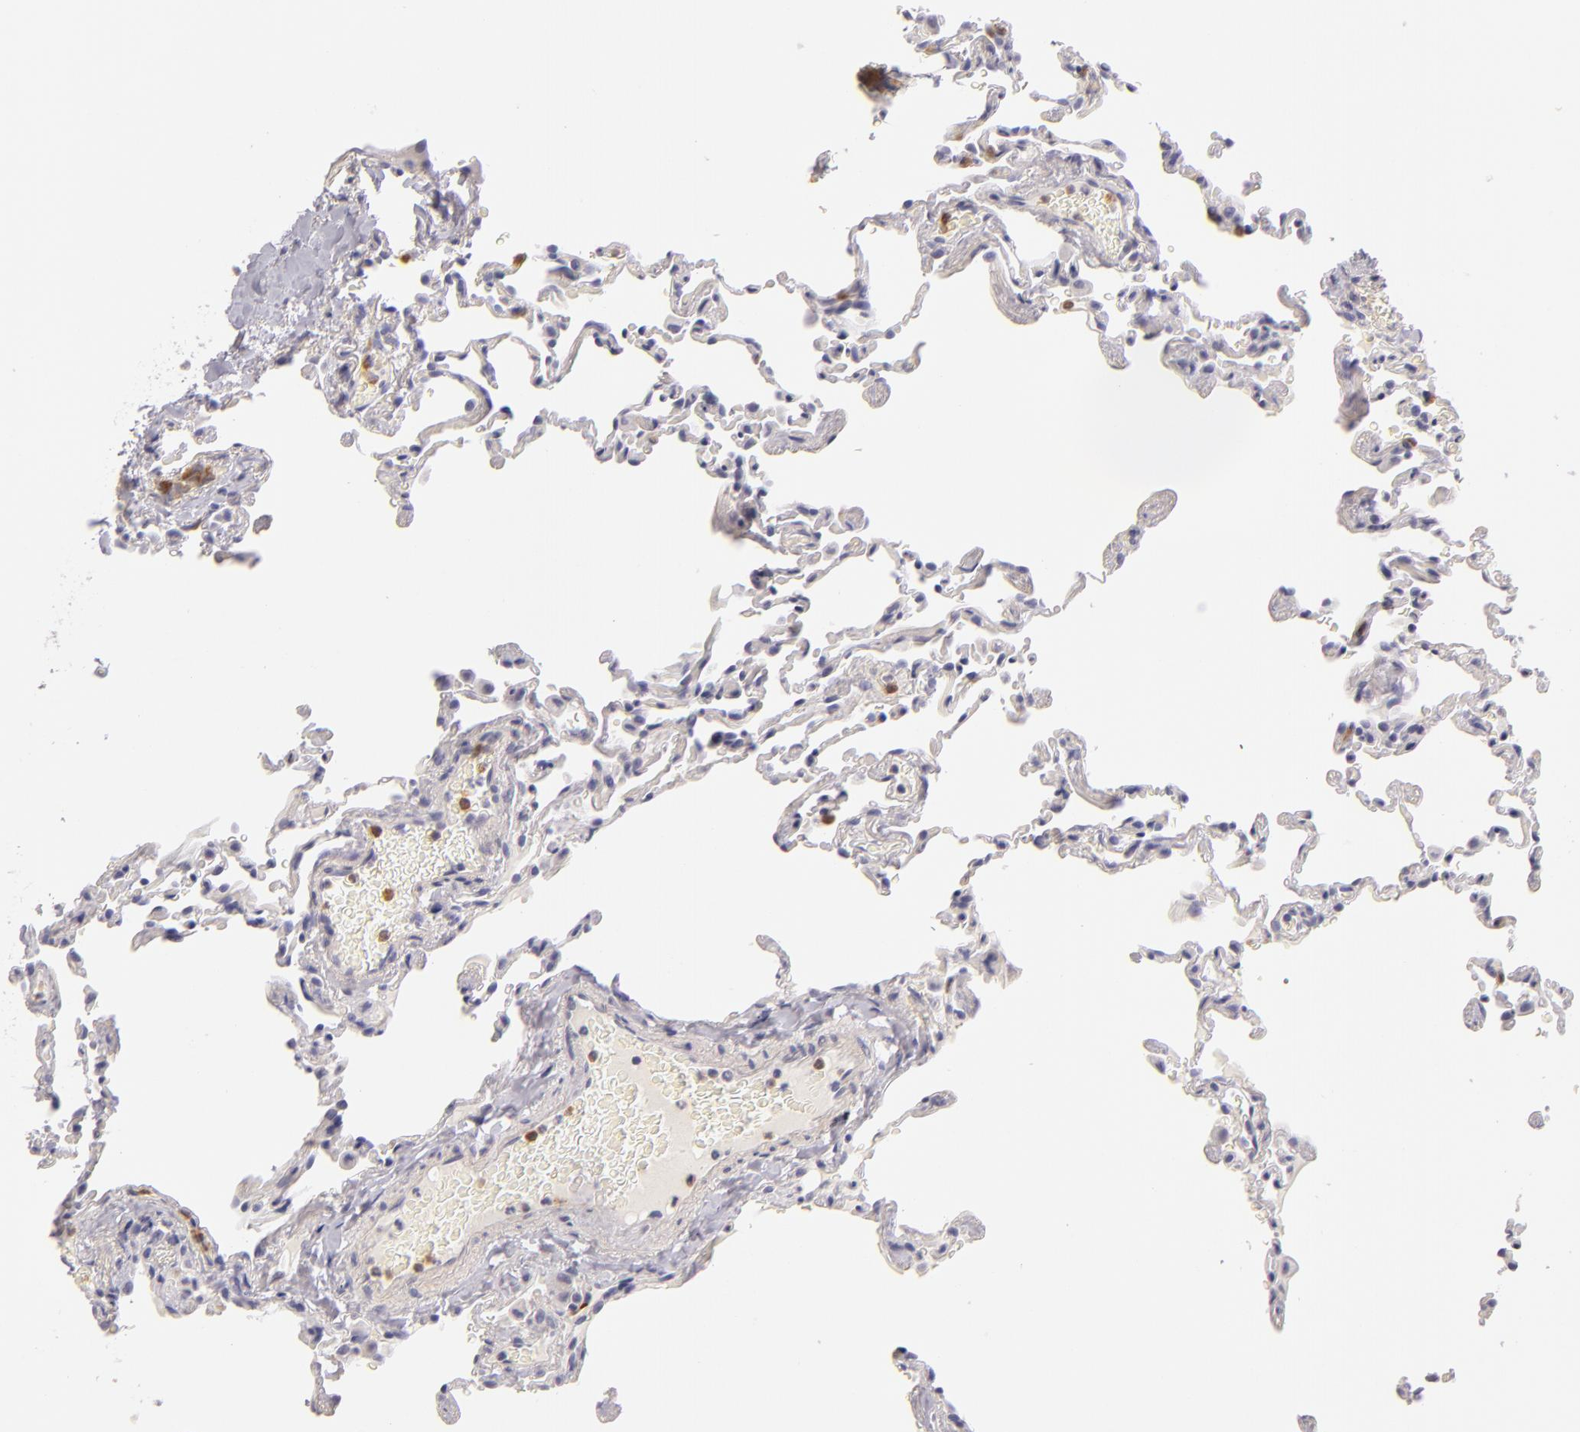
{"staining": {"intensity": "negative", "quantity": "none", "location": "none"}, "tissue": "lung", "cell_type": "Alveolar cells", "image_type": "normal", "snomed": [{"axis": "morphology", "description": "Normal tissue, NOS"}, {"axis": "topography", "description": "Lung"}], "caption": "High power microscopy image of an immunohistochemistry (IHC) histopathology image of normal lung, revealing no significant positivity in alveolar cells. (Immunohistochemistry (ihc), brightfield microscopy, high magnification).", "gene": "FAM181A", "patient": {"sex": "female", "age": 61}}